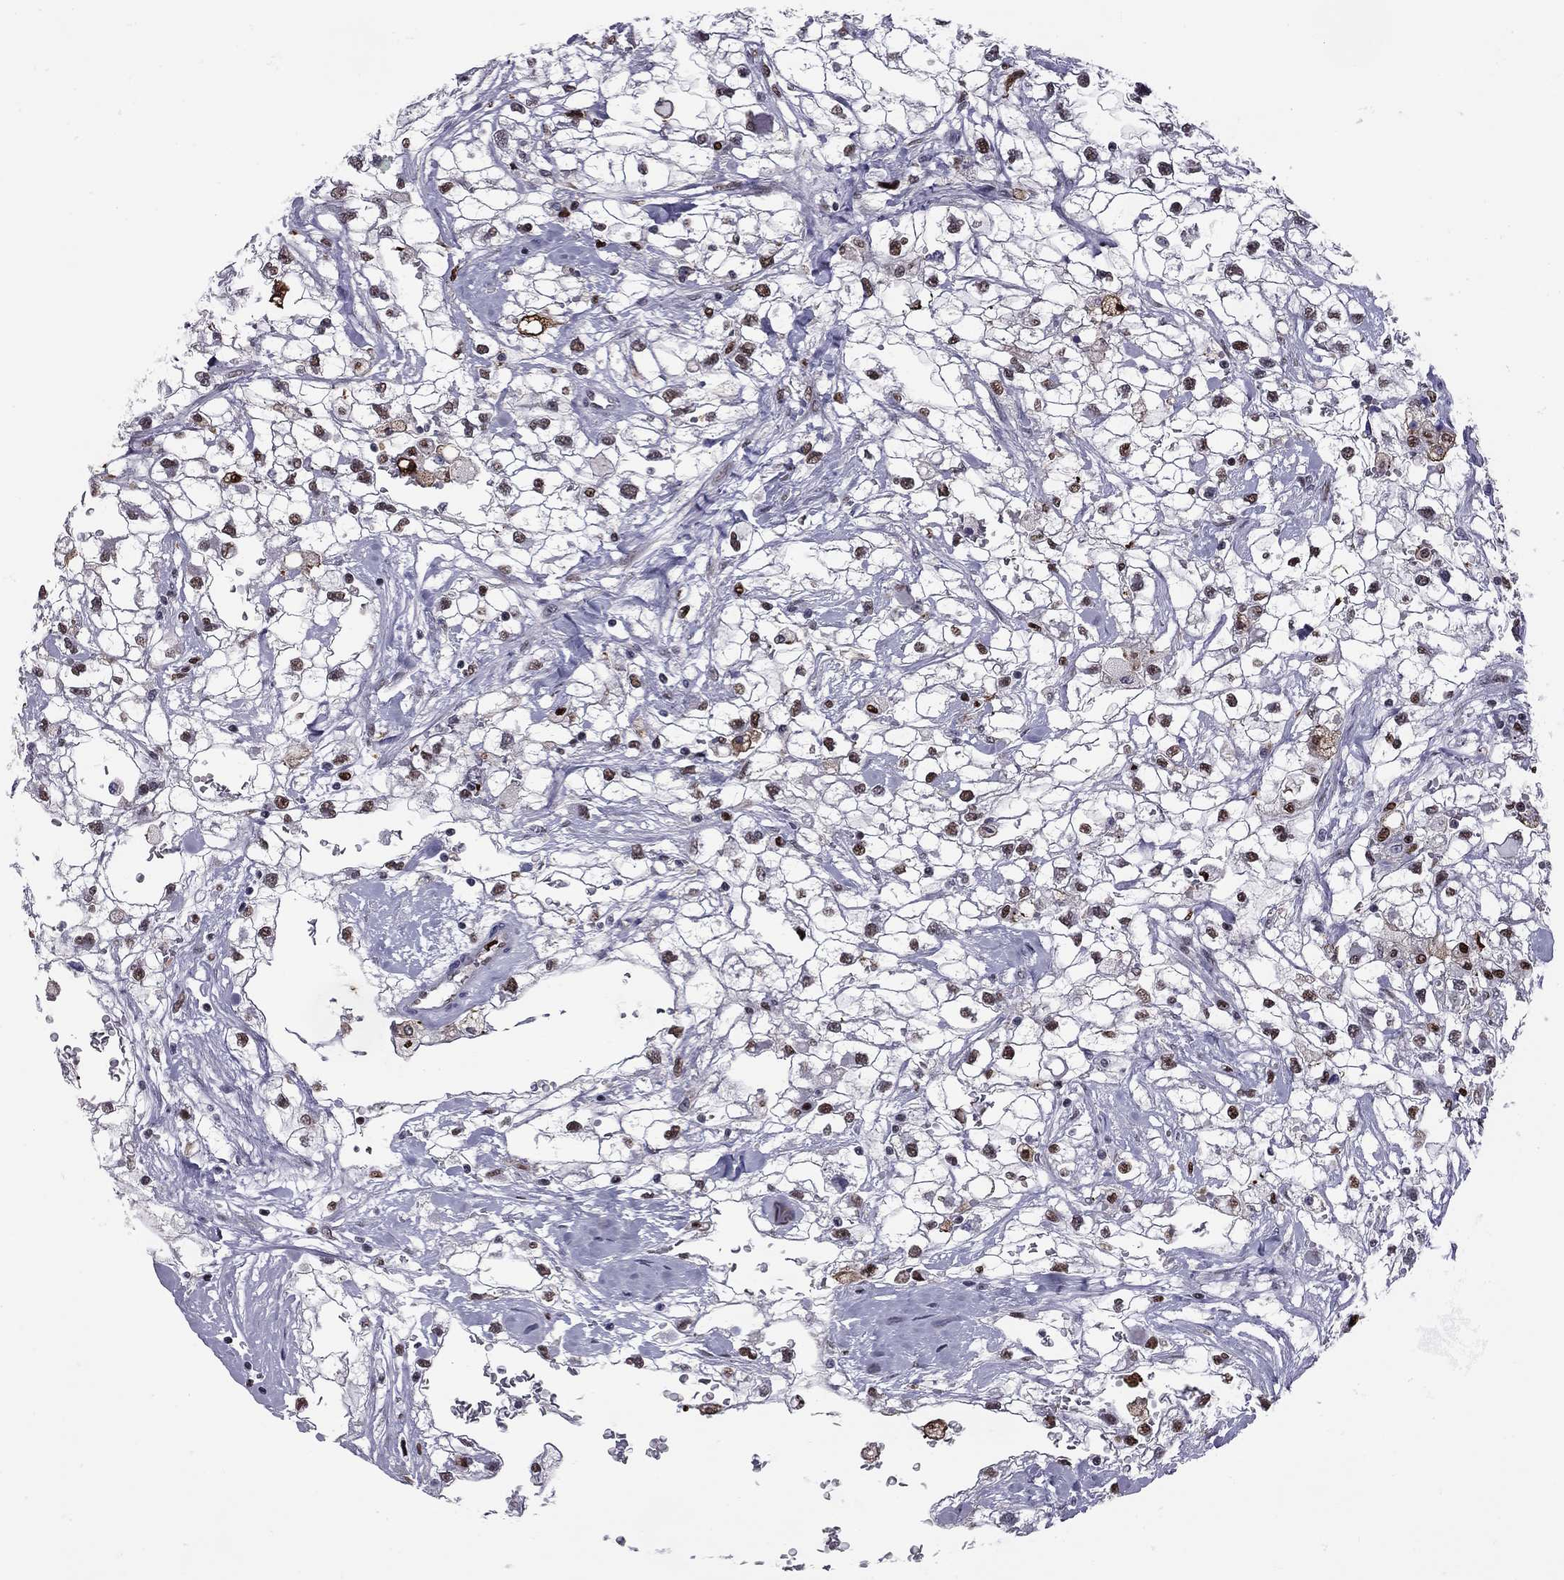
{"staining": {"intensity": "strong", "quantity": "25%-75%", "location": "nuclear"}, "tissue": "renal cancer", "cell_type": "Tumor cells", "image_type": "cancer", "snomed": [{"axis": "morphology", "description": "Adenocarcinoma, NOS"}, {"axis": "topography", "description": "Kidney"}], "caption": "A brown stain labels strong nuclear expression of a protein in renal cancer tumor cells. (DAB IHC with brightfield microscopy, high magnification).", "gene": "PCGF3", "patient": {"sex": "male", "age": 59}}